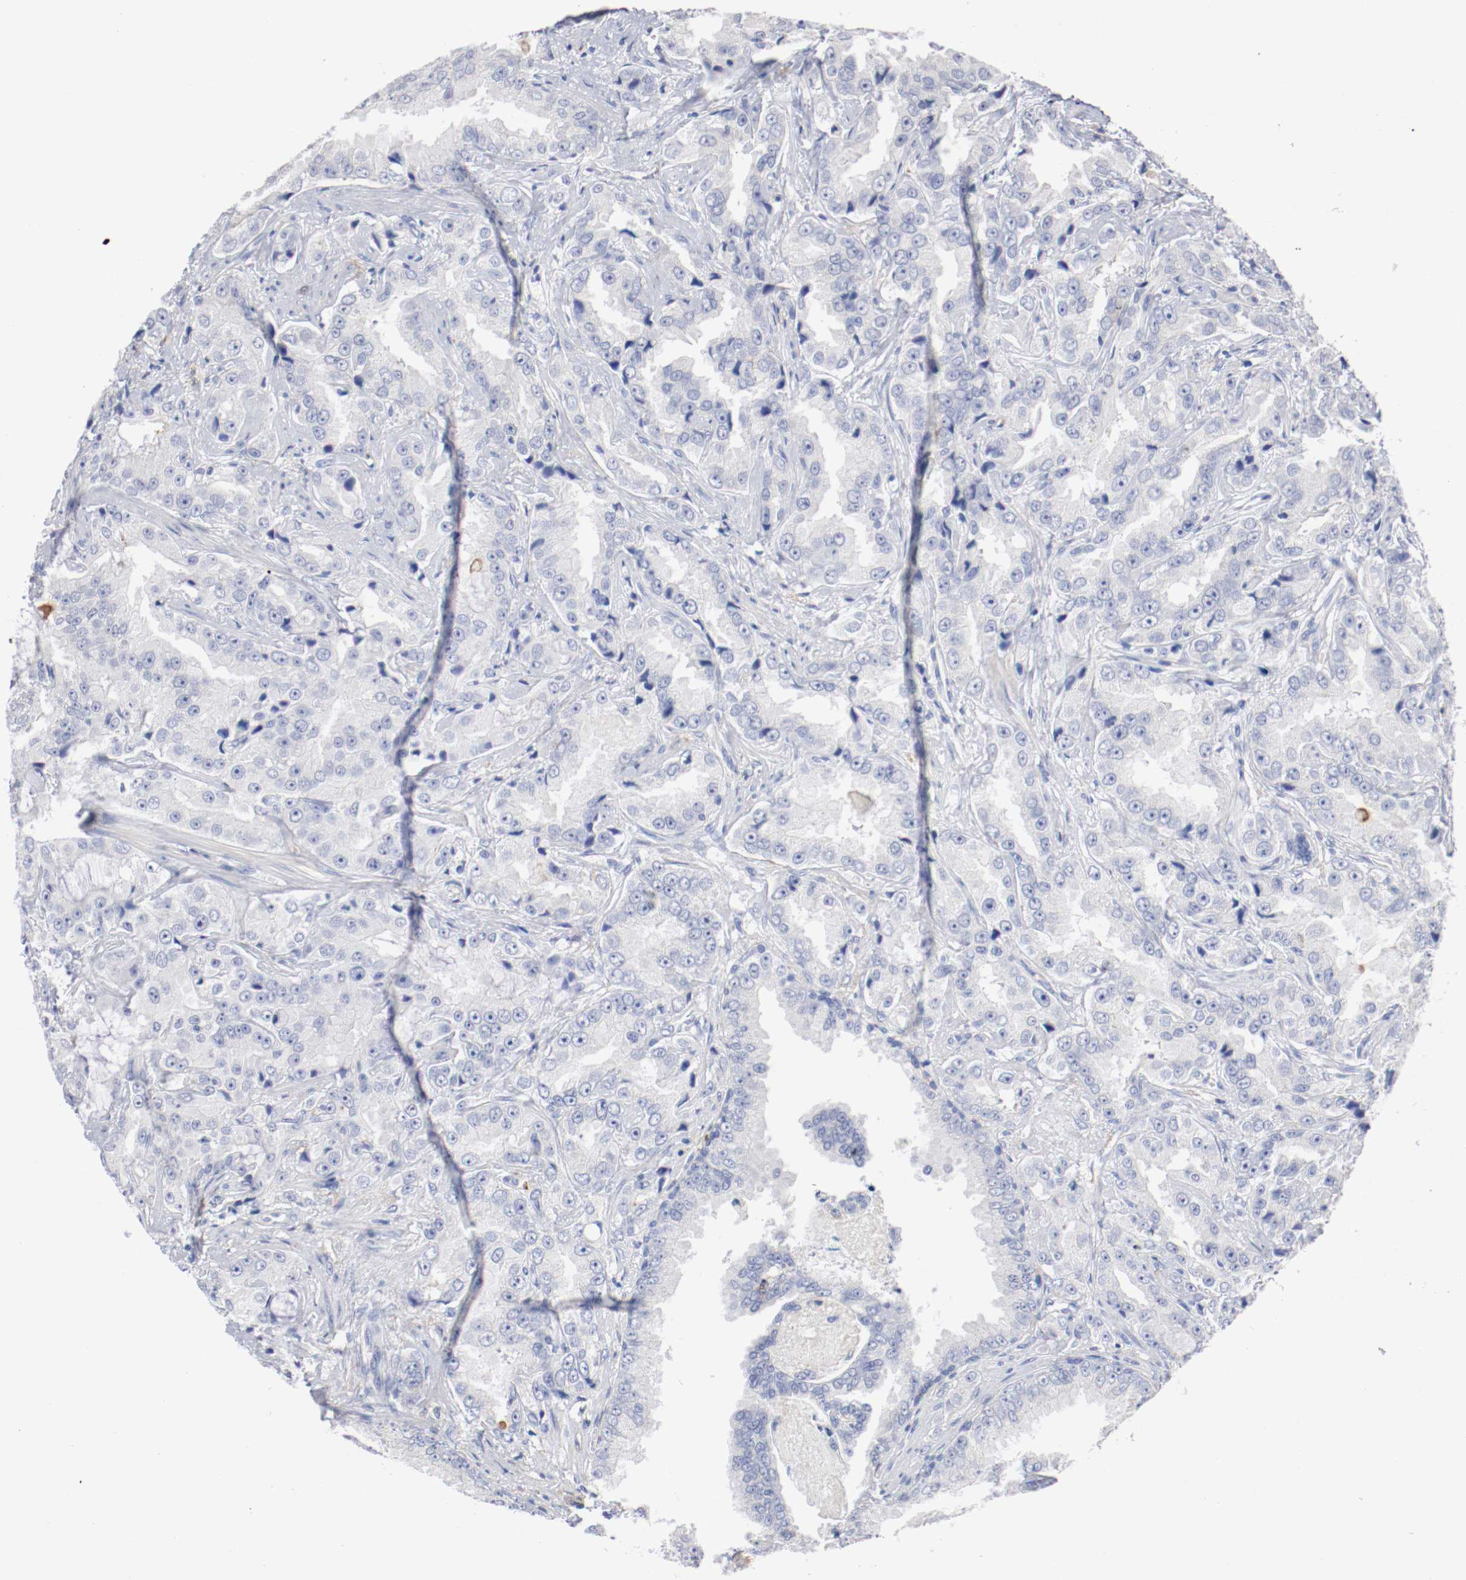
{"staining": {"intensity": "negative", "quantity": "none", "location": "none"}, "tissue": "prostate cancer", "cell_type": "Tumor cells", "image_type": "cancer", "snomed": [{"axis": "morphology", "description": "Adenocarcinoma, High grade"}, {"axis": "topography", "description": "Prostate"}], "caption": "The micrograph displays no staining of tumor cells in prostate cancer.", "gene": "FGFBP1", "patient": {"sex": "male", "age": 73}}